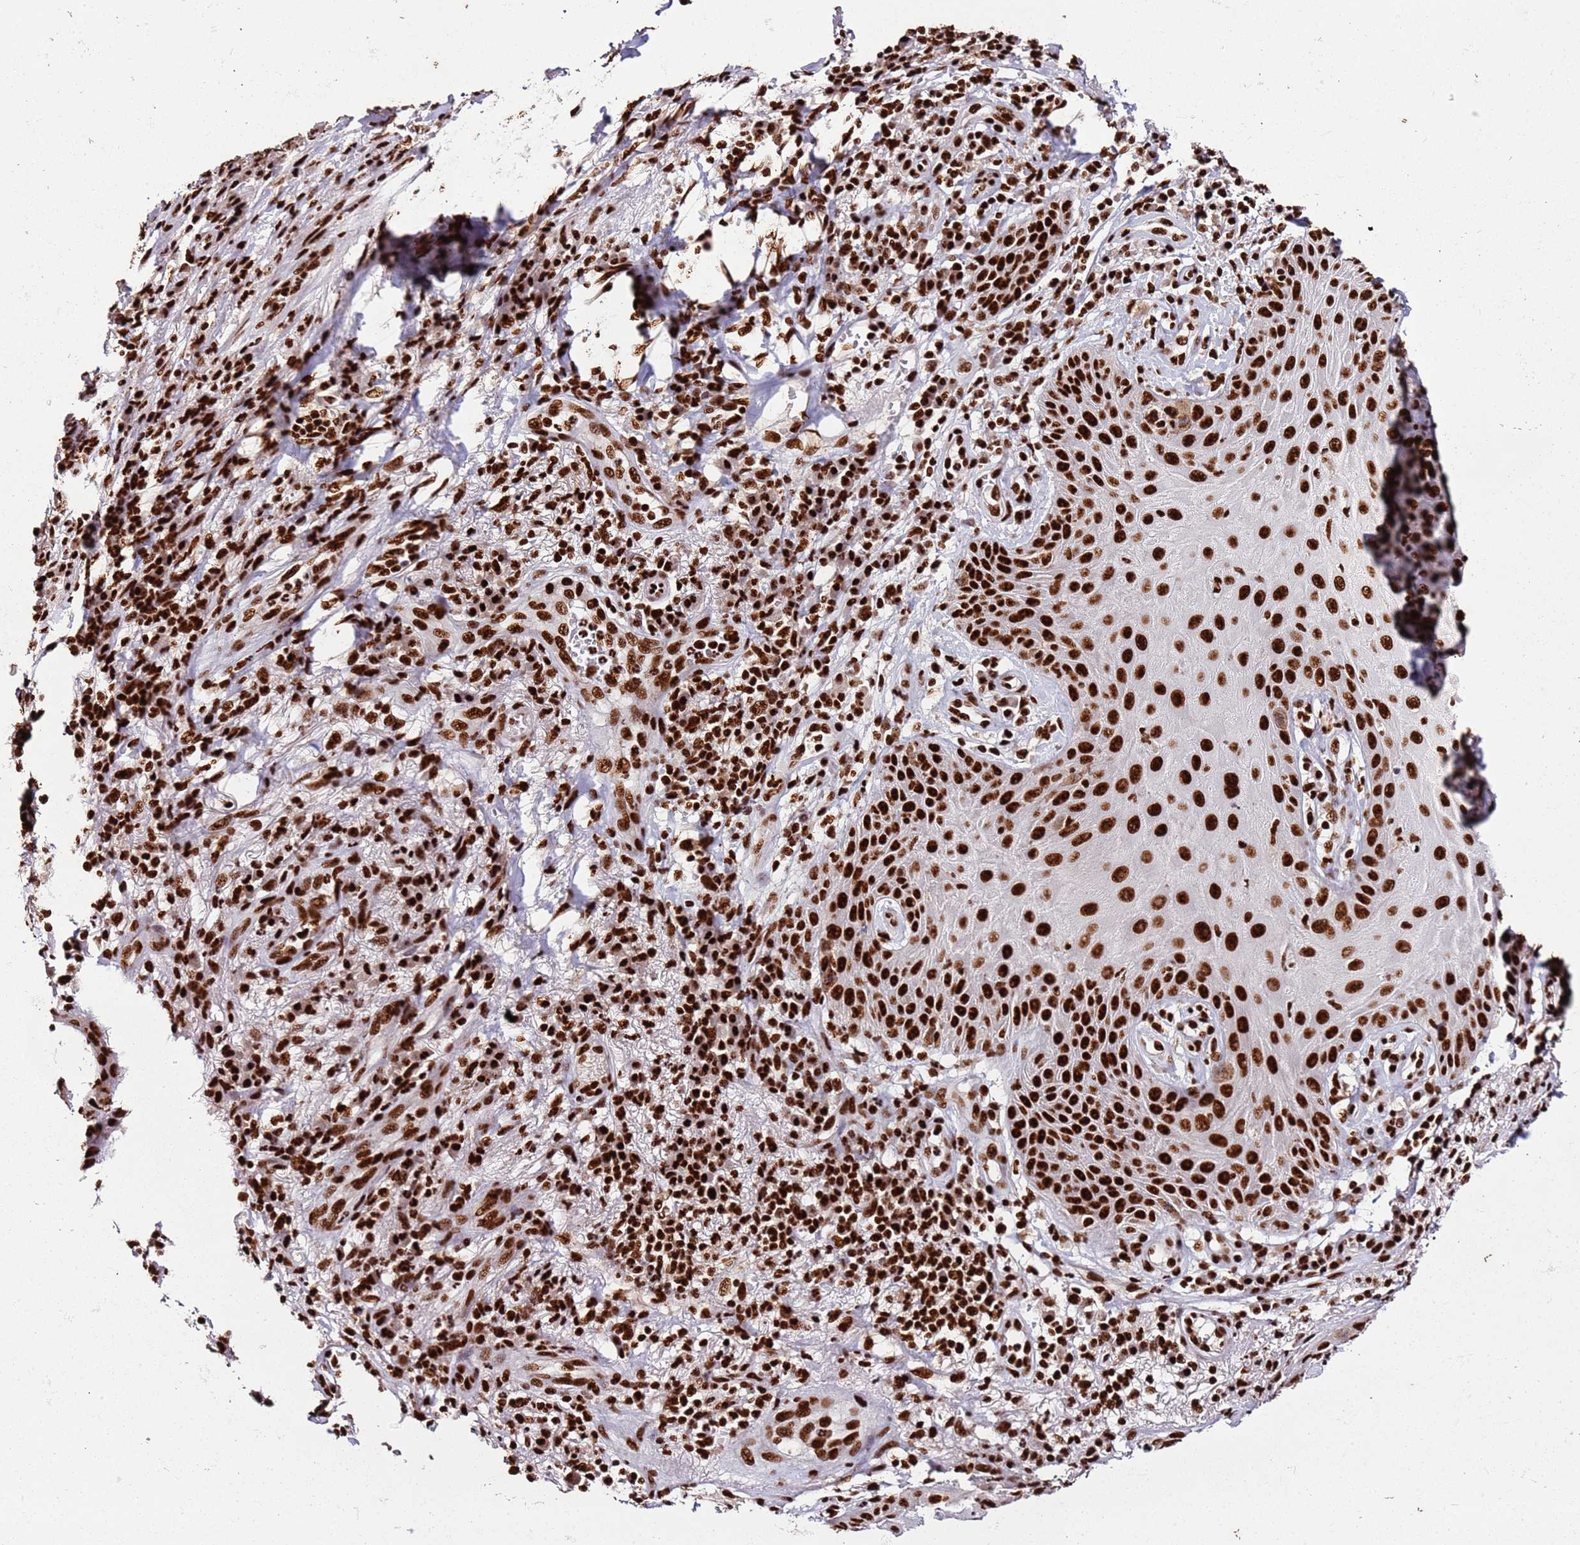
{"staining": {"intensity": "strong", "quantity": ">75%", "location": "nuclear"}, "tissue": "skin cancer", "cell_type": "Tumor cells", "image_type": "cancer", "snomed": [{"axis": "morphology", "description": "Squamous cell carcinoma, NOS"}, {"axis": "topography", "description": "Skin"}], "caption": "Immunohistochemical staining of skin cancer displays high levels of strong nuclear protein staining in about >75% of tumor cells.", "gene": "C6orf226", "patient": {"sex": "male", "age": 70}}